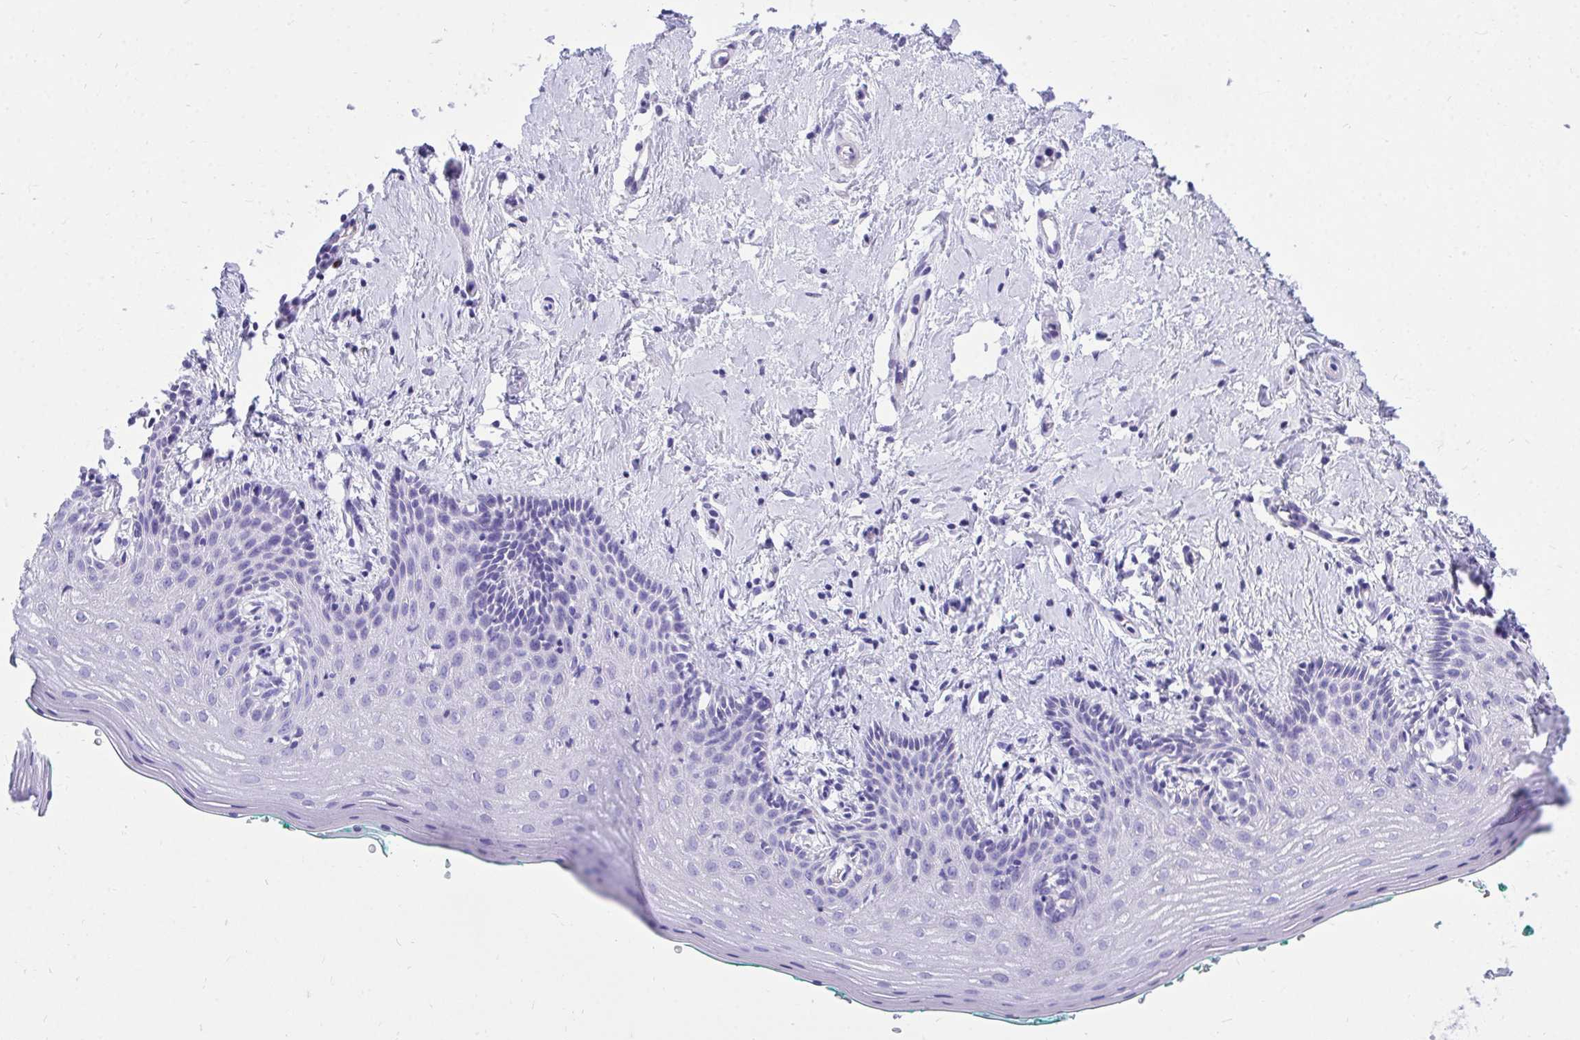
{"staining": {"intensity": "negative", "quantity": "none", "location": "none"}, "tissue": "vagina", "cell_type": "Squamous epithelial cells", "image_type": "normal", "snomed": [{"axis": "morphology", "description": "Normal tissue, NOS"}, {"axis": "topography", "description": "Vagina"}], "caption": "A high-resolution micrograph shows immunohistochemistry (IHC) staining of normal vagina, which shows no significant expression in squamous epithelial cells. Brightfield microscopy of immunohistochemistry (IHC) stained with DAB (3,3'-diaminobenzidine) (brown) and hematoxylin (blue), captured at high magnification.", "gene": "ANKDD1B", "patient": {"sex": "female", "age": 42}}